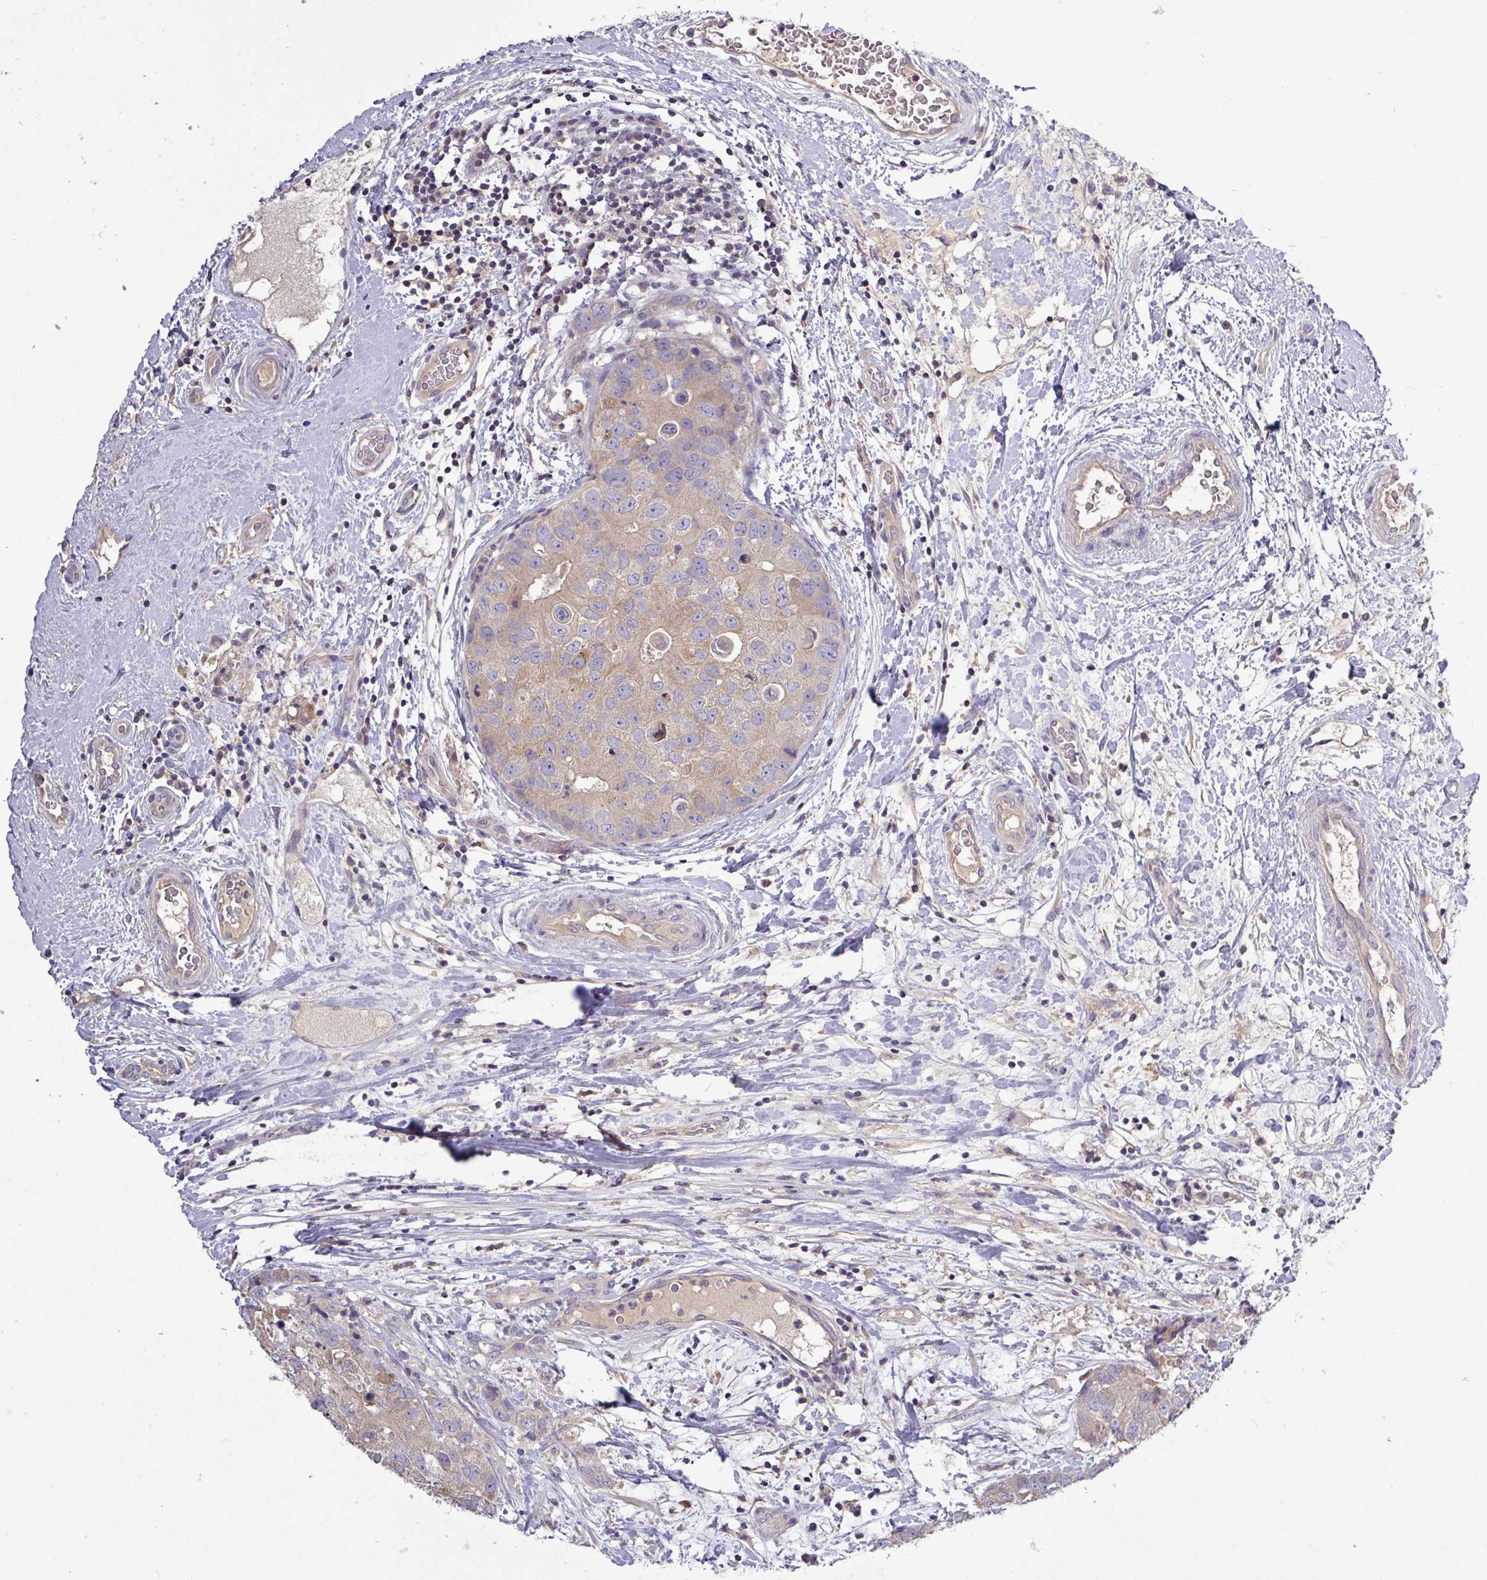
{"staining": {"intensity": "weak", "quantity": "25%-75%", "location": "cytoplasmic/membranous"}, "tissue": "breast cancer", "cell_type": "Tumor cells", "image_type": "cancer", "snomed": [{"axis": "morphology", "description": "Duct carcinoma"}, {"axis": "topography", "description": "Breast"}], "caption": "DAB (3,3'-diaminobenzidine) immunohistochemical staining of infiltrating ductal carcinoma (breast) exhibits weak cytoplasmic/membranous protein positivity in about 25%-75% of tumor cells.", "gene": "TMEM62", "patient": {"sex": "female", "age": 62}}